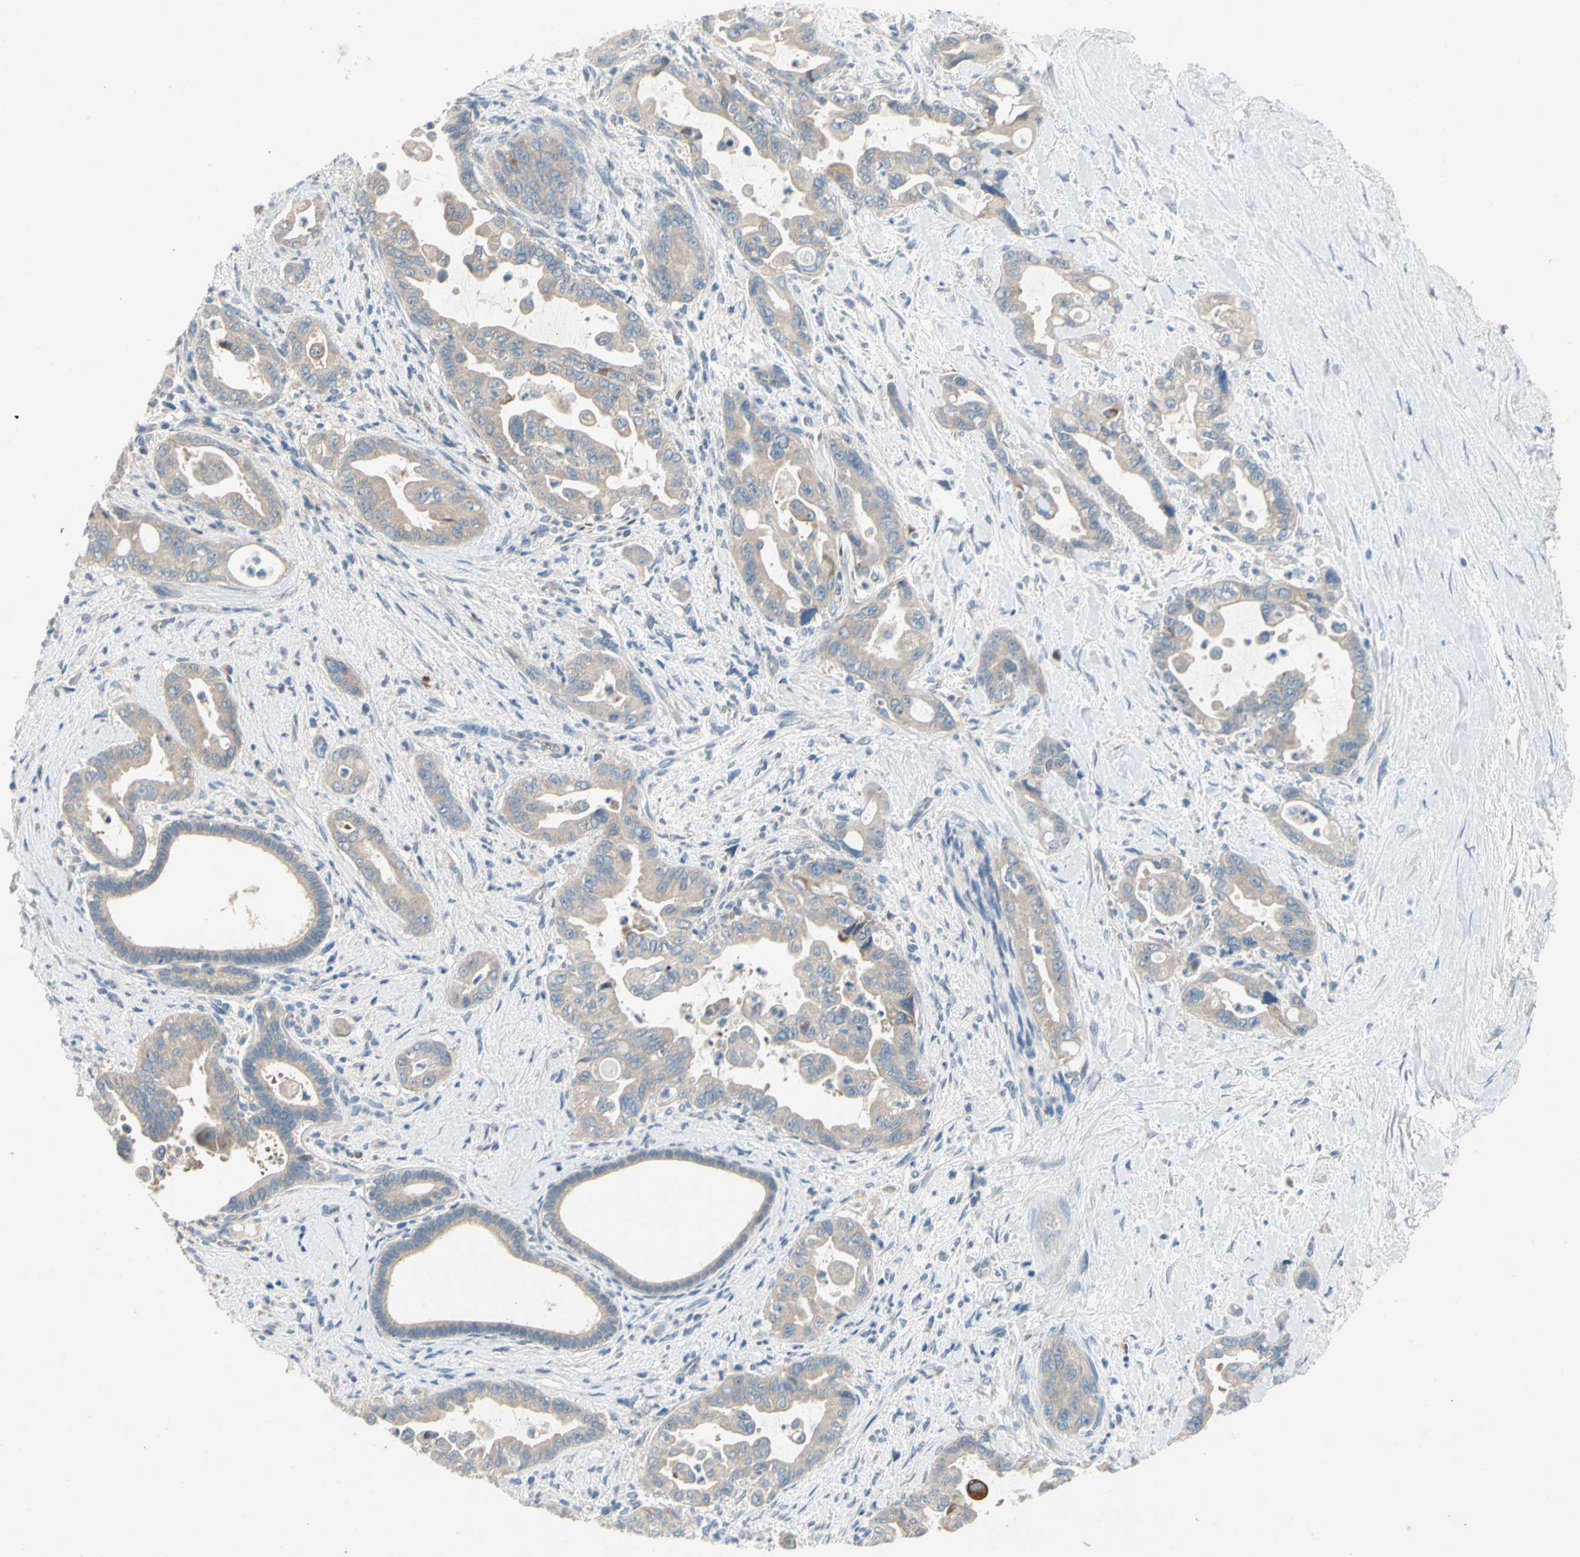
{"staining": {"intensity": "weak", "quantity": ">75%", "location": "cytoplasmic/membranous"}, "tissue": "pancreatic cancer", "cell_type": "Tumor cells", "image_type": "cancer", "snomed": [{"axis": "morphology", "description": "Adenocarcinoma, NOS"}, {"axis": "topography", "description": "Pancreas"}], "caption": "Immunohistochemical staining of human pancreatic cancer (adenocarcinoma) demonstrates low levels of weak cytoplasmic/membranous protein staining in approximately >75% of tumor cells.", "gene": "KLHDC8B", "patient": {"sex": "male", "age": 70}}